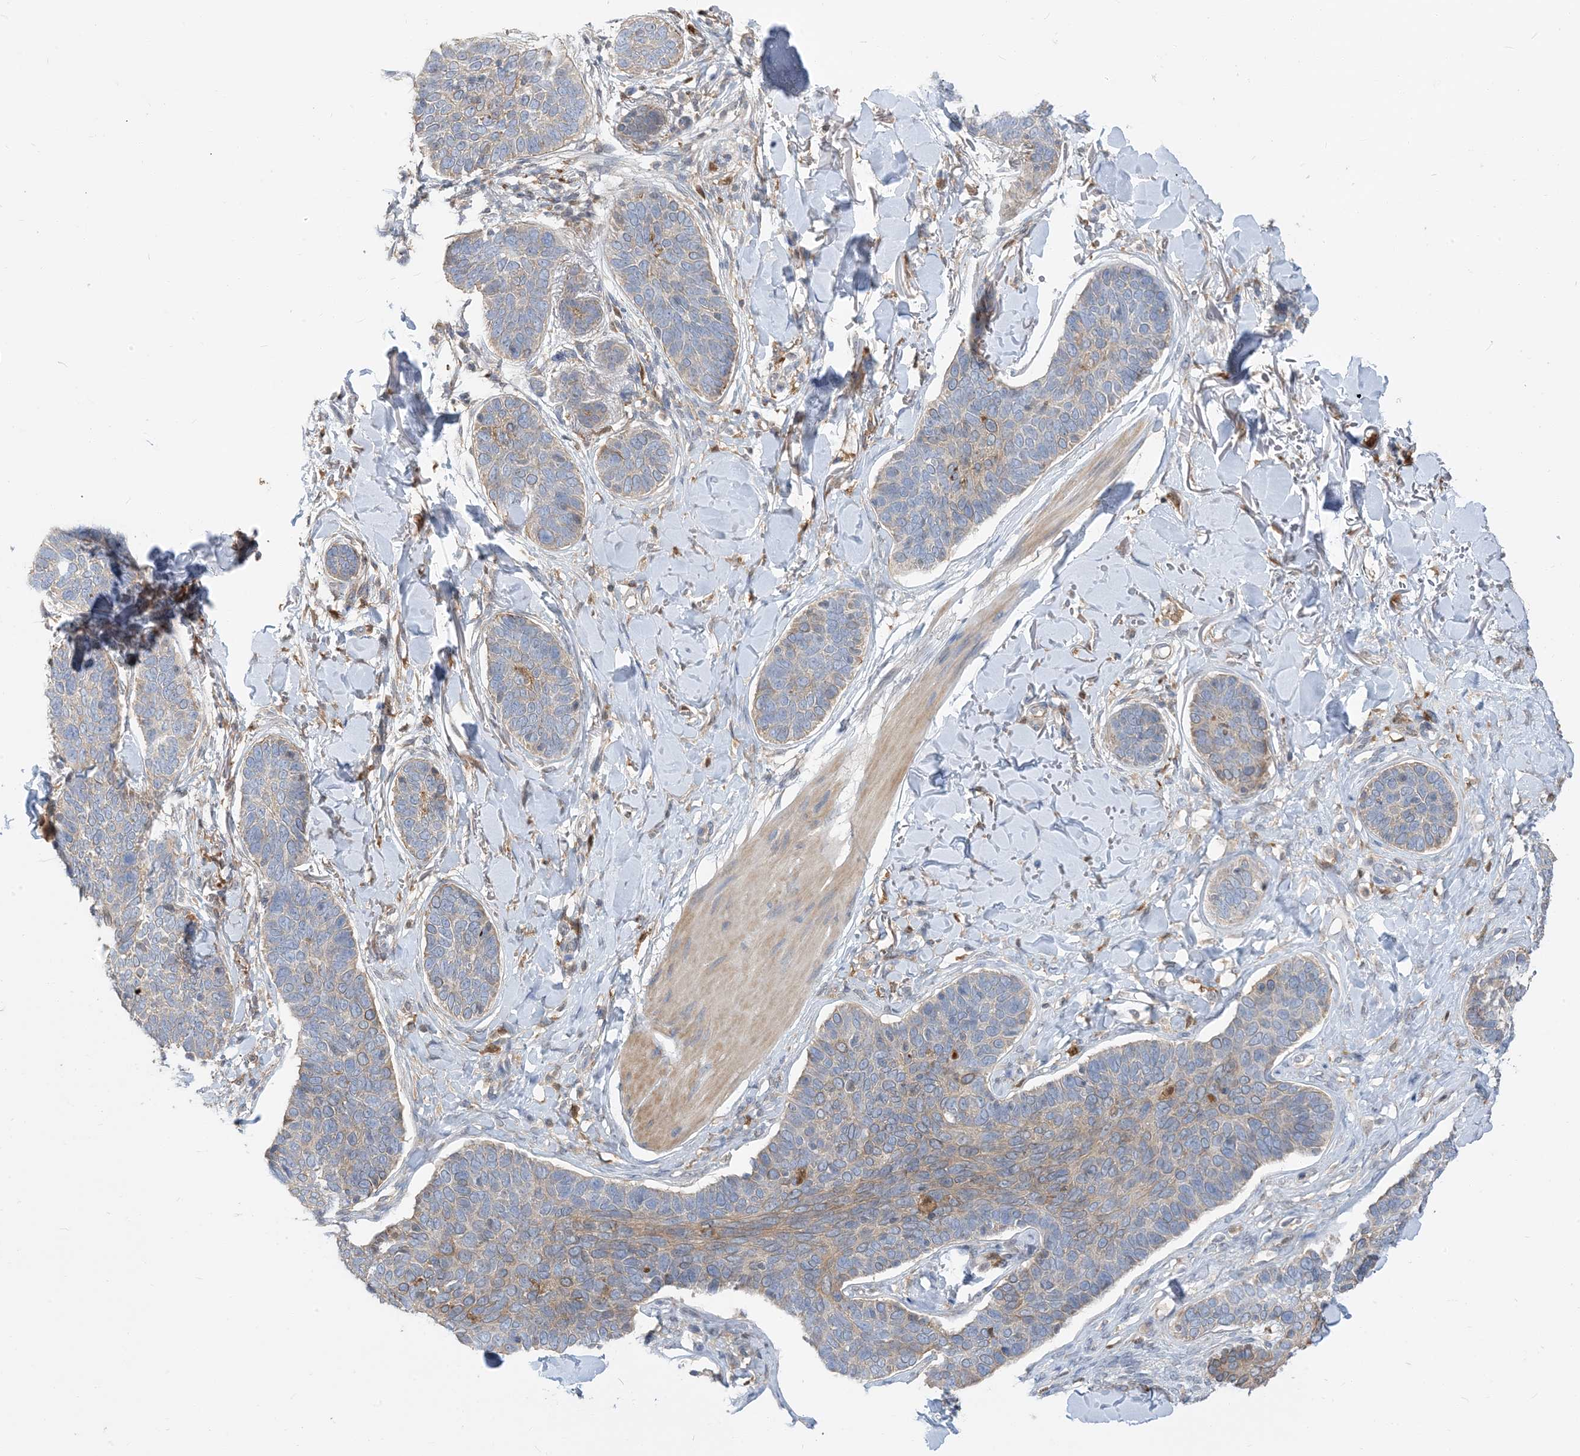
{"staining": {"intensity": "weak", "quantity": "25%-75%", "location": "cytoplasmic/membranous"}, "tissue": "skin cancer", "cell_type": "Tumor cells", "image_type": "cancer", "snomed": [{"axis": "morphology", "description": "Basal cell carcinoma"}, {"axis": "topography", "description": "Skin"}], "caption": "Immunohistochemical staining of basal cell carcinoma (skin) reveals low levels of weak cytoplasmic/membranous protein expression in approximately 25%-75% of tumor cells.", "gene": "NAGK", "patient": {"sex": "male", "age": 85}}